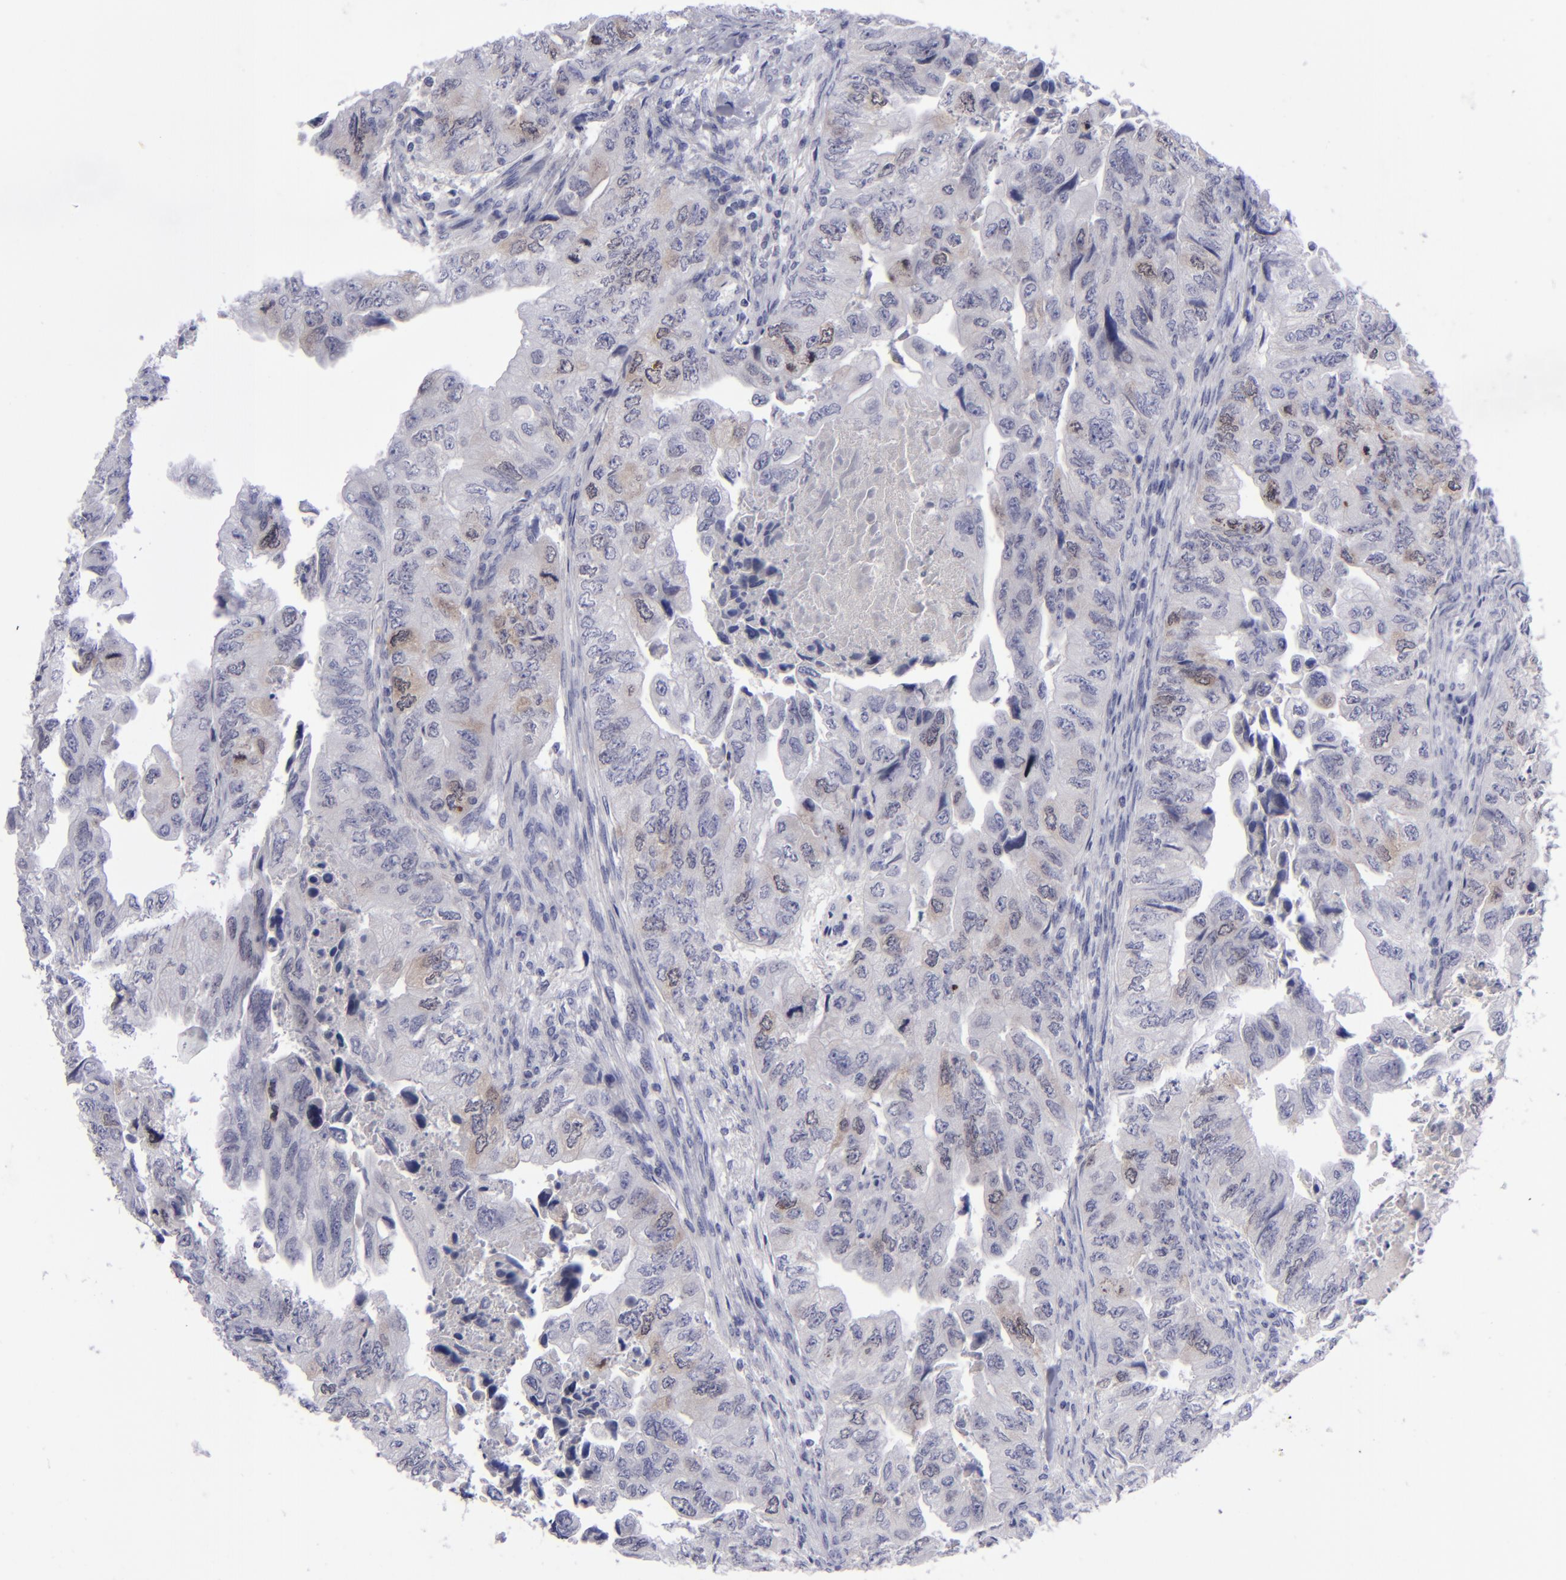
{"staining": {"intensity": "weak", "quantity": "<25%", "location": "cytoplasmic/membranous"}, "tissue": "colorectal cancer", "cell_type": "Tumor cells", "image_type": "cancer", "snomed": [{"axis": "morphology", "description": "Adenocarcinoma, NOS"}, {"axis": "topography", "description": "Colon"}], "caption": "This is a histopathology image of immunohistochemistry (IHC) staining of adenocarcinoma (colorectal), which shows no staining in tumor cells. (Stains: DAB IHC with hematoxylin counter stain, Microscopy: brightfield microscopy at high magnification).", "gene": "AURKA", "patient": {"sex": "female", "age": 11}}